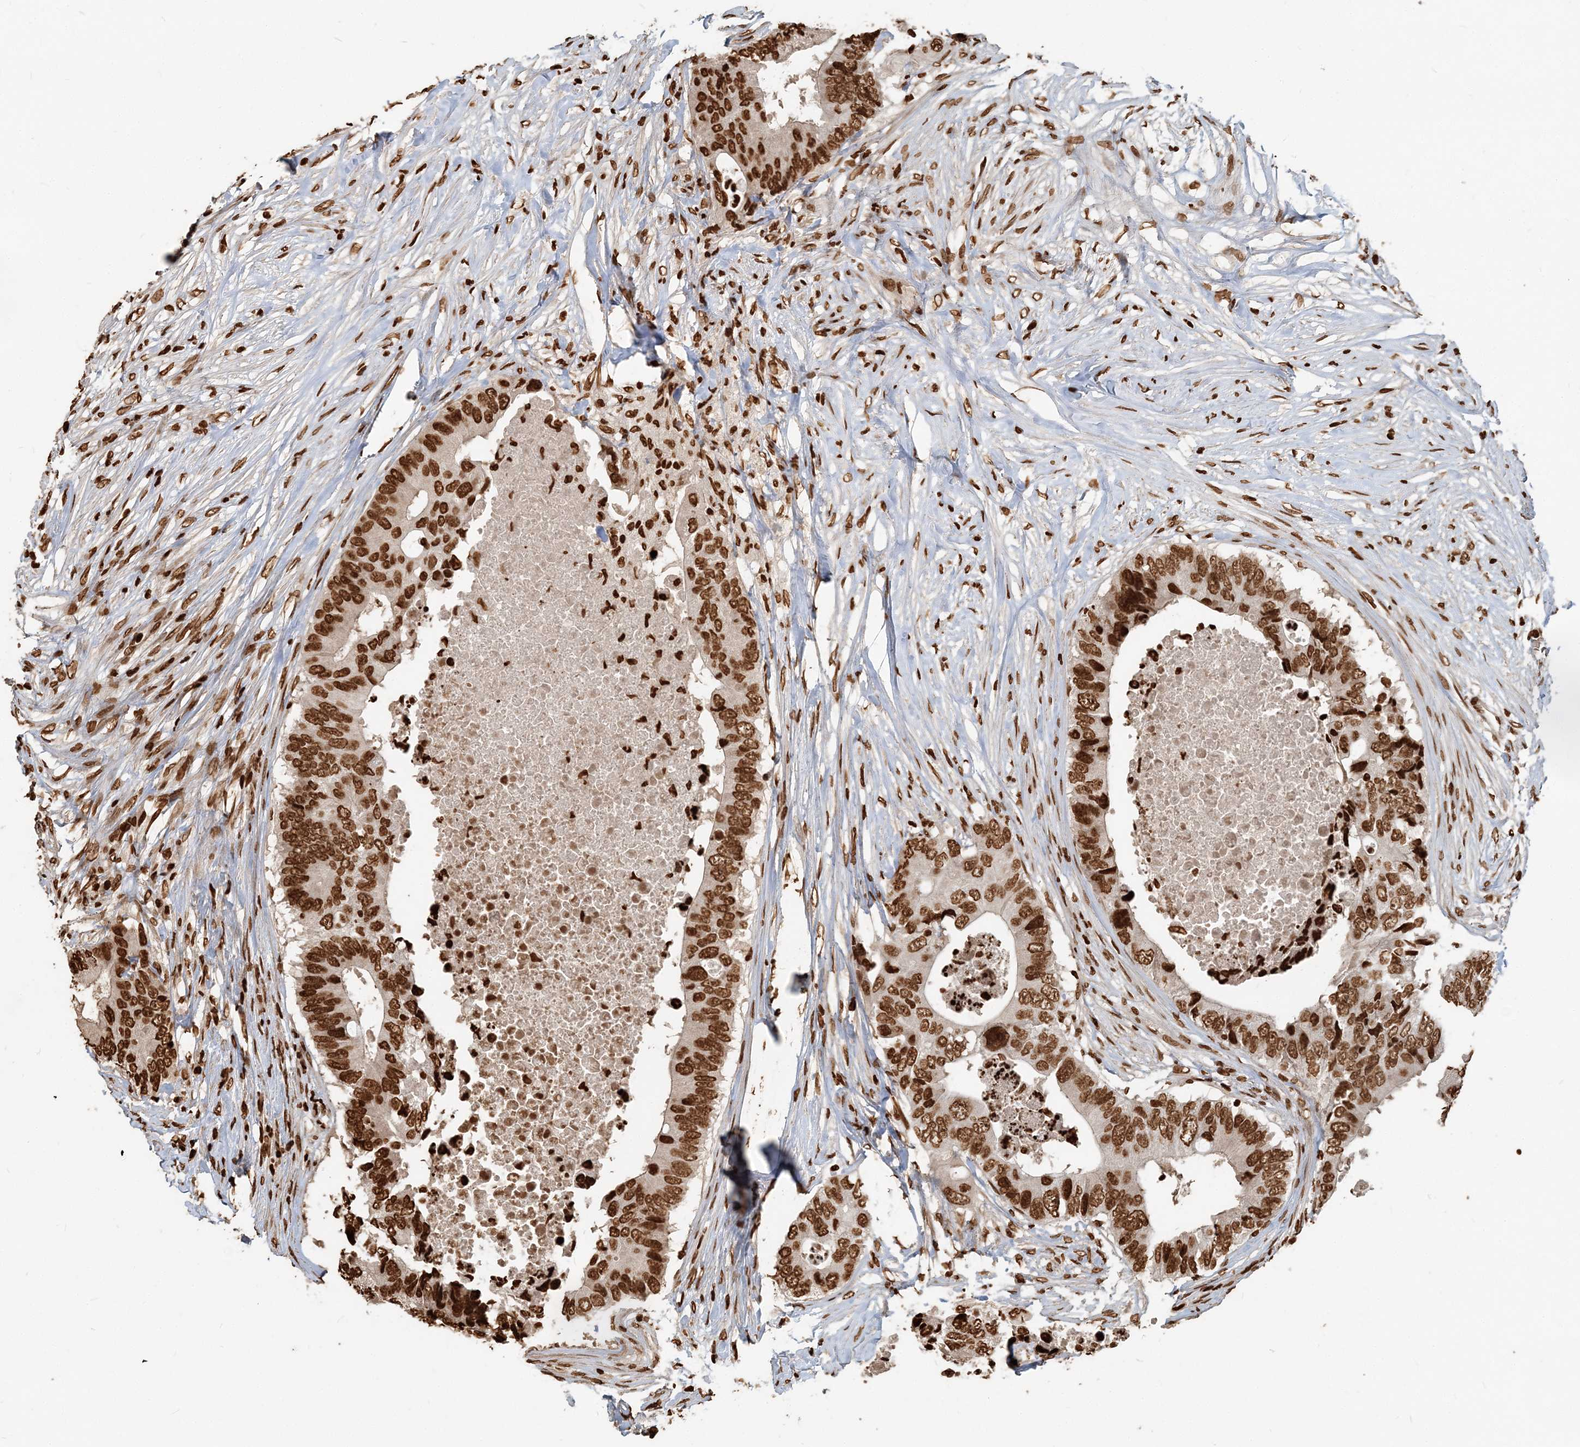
{"staining": {"intensity": "strong", "quantity": ">75%", "location": "nuclear"}, "tissue": "colorectal cancer", "cell_type": "Tumor cells", "image_type": "cancer", "snomed": [{"axis": "morphology", "description": "Adenocarcinoma, NOS"}, {"axis": "topography", "description": "Colon"}], "caption": "This micrograph reveals immunohistochemistry (IHC) staining of human adenocarcinoma (colorectal), with high strong nuclear expression in approximately >75% of tumor cells.", "gene": "H3-3B", "patient": {"sex": "male", "age": 71}}